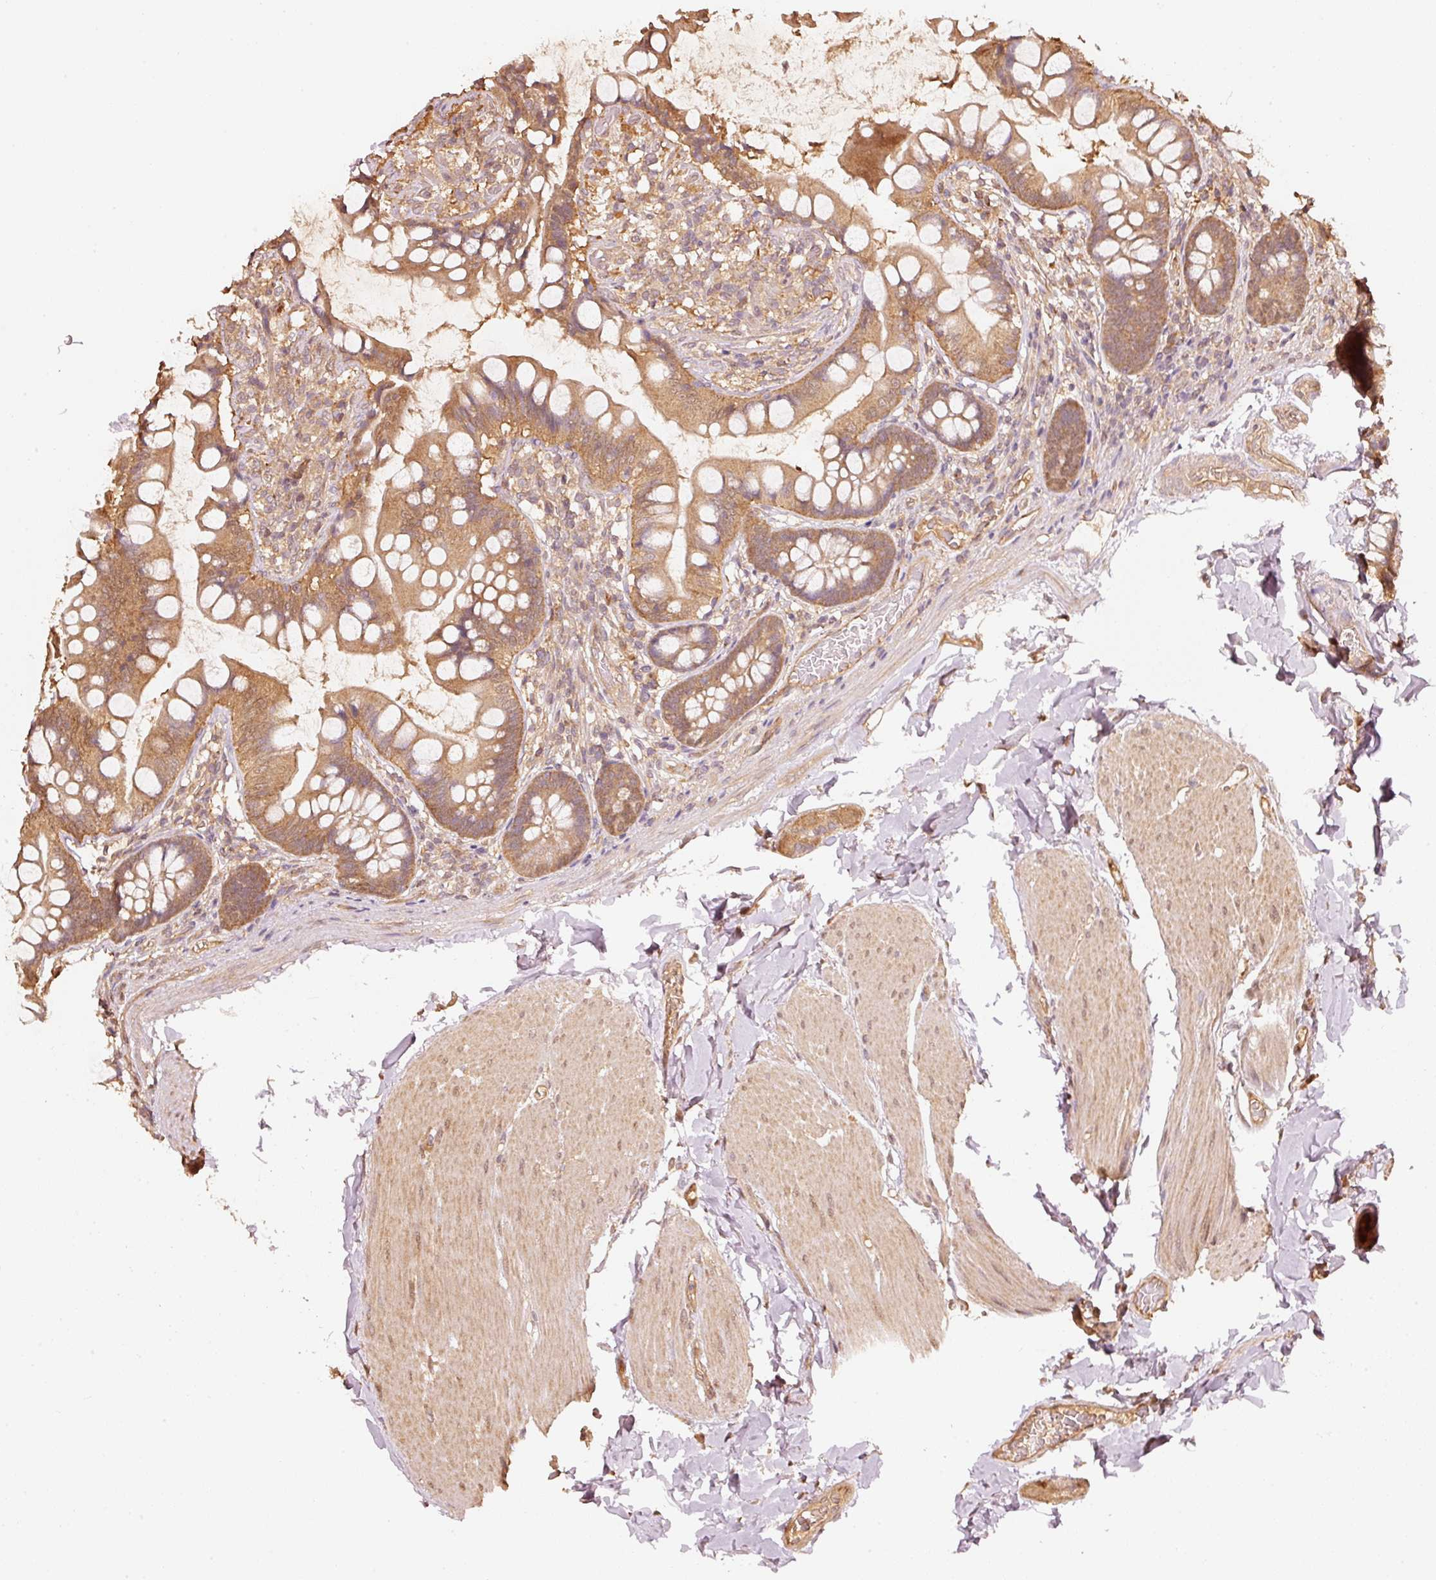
{"staining": {"intensity": "moderate", "quantity": ">75%", "location": "cytoplasmic/membranous"}, "tissue": "small intestine", "cell_type": "Glandular cells", "image_type": "normal", "snomed": [{"axis": "morphology", "description": "Normal tissue, NOS"}, {"axis": "topography", "description": "Small intestine"}], "caption": "Moderate cytoplasmic/membranous positivity for a protein is present in about >75% of glandular cells of benign small intestine using immunohistochemistry (IHC).", "gene": "STAU1", "patient": {"sex": "male", "age": 70}}